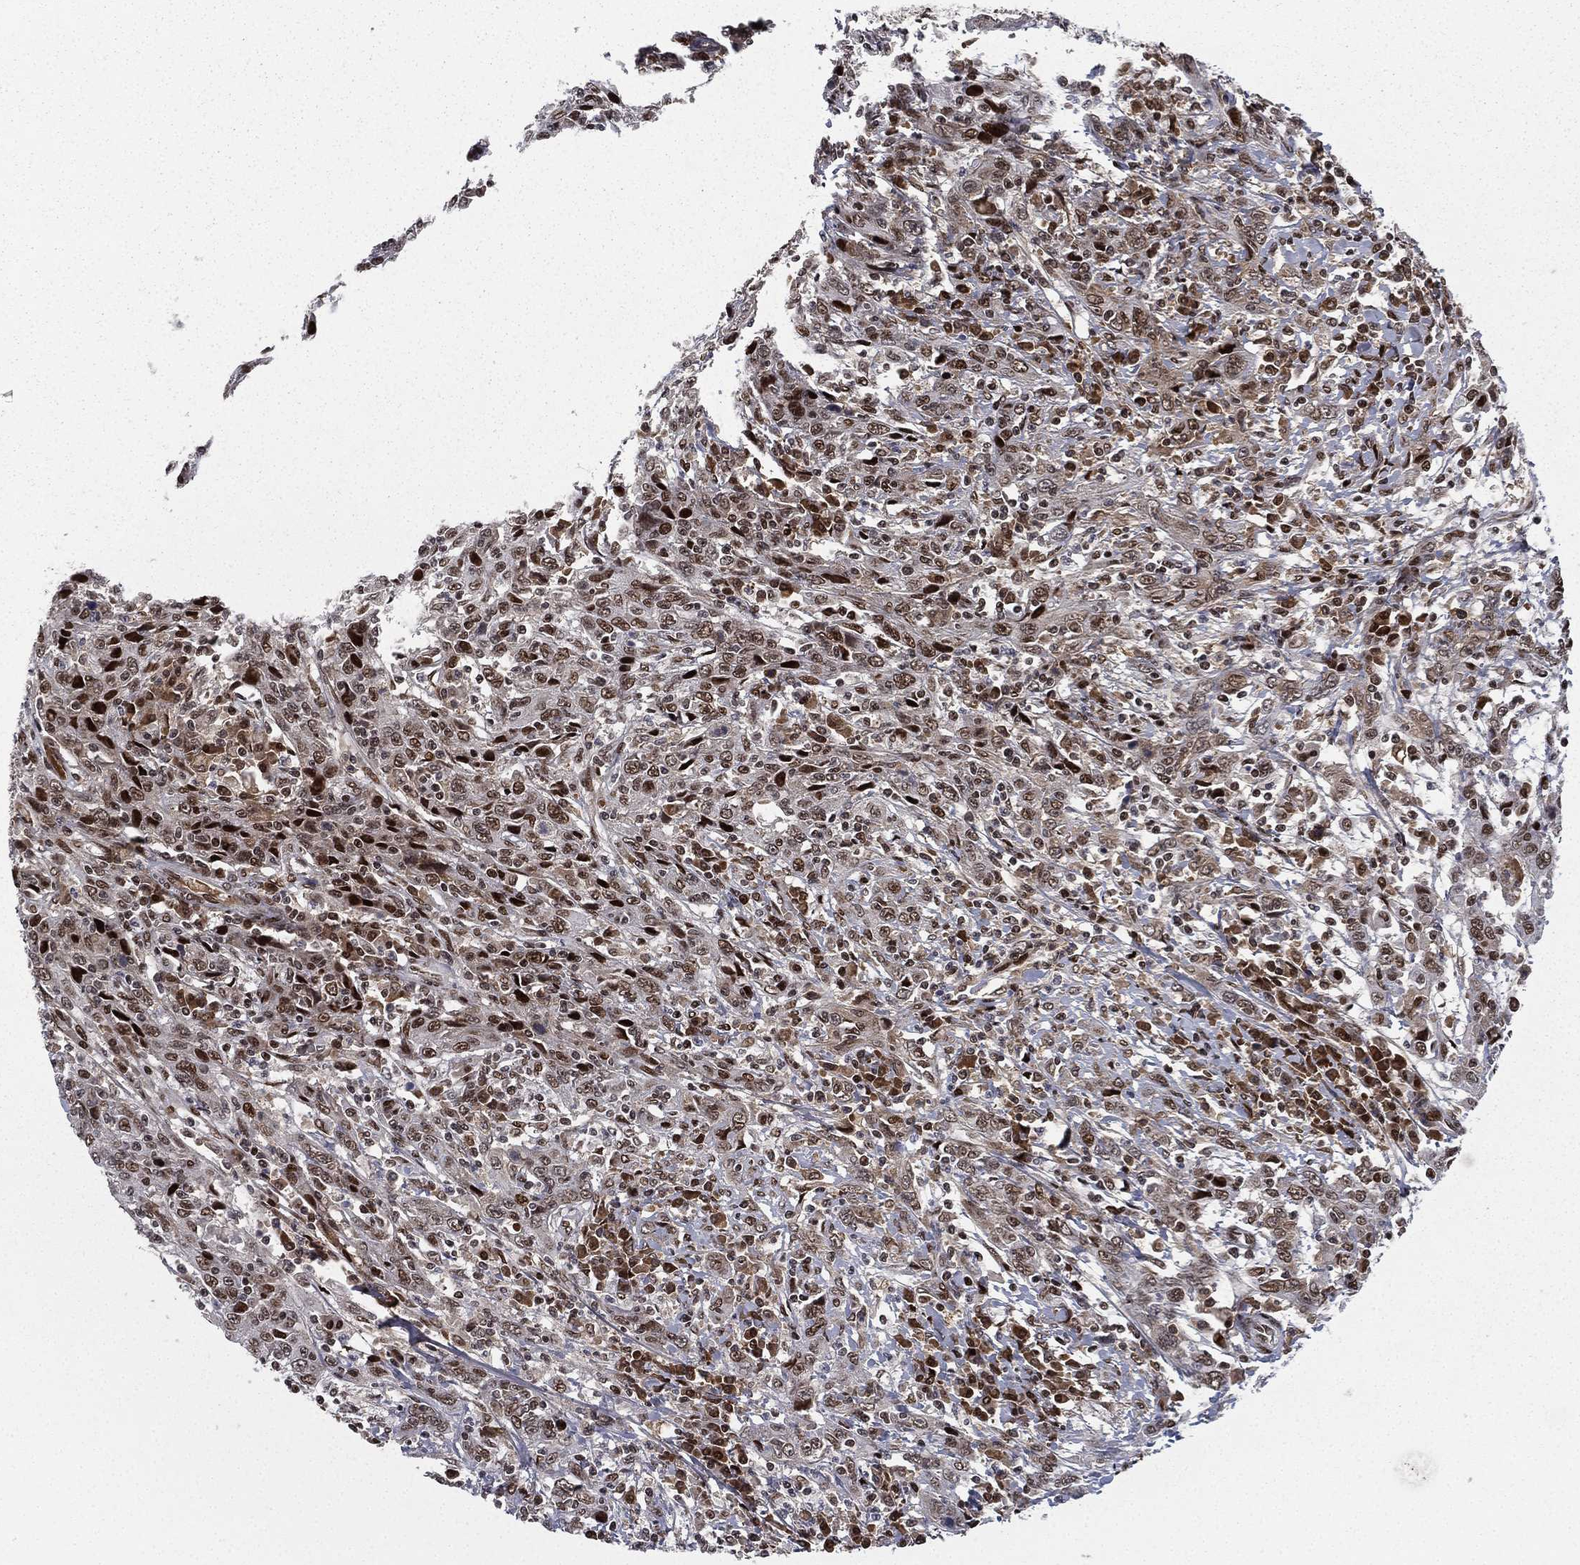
{"staining": {"intensity": "strong", "quantity": "<25%", "location": "nuclear"}, "tissue": "cervical cancer", "cell_type": "Tumor cells", "image_type": "cancer", "snomed": [{"axis": "morphology", "description": "Squamous cell carcinoma, NOS"}, {"axis": "topography", "description": "Cervix"}], "caption": "The histopathology image exhibits immunohistochemical staining of cervical cancer. There is strong nuclear expression is seen in about <25% of tumor cells. The staining is performed using DAB brown chromogen to label protein expression. The nuclei are counter-stained blue using hematoxylin.", "gene": "RTF1", "patient": {"sex": "female", "age": 46}}